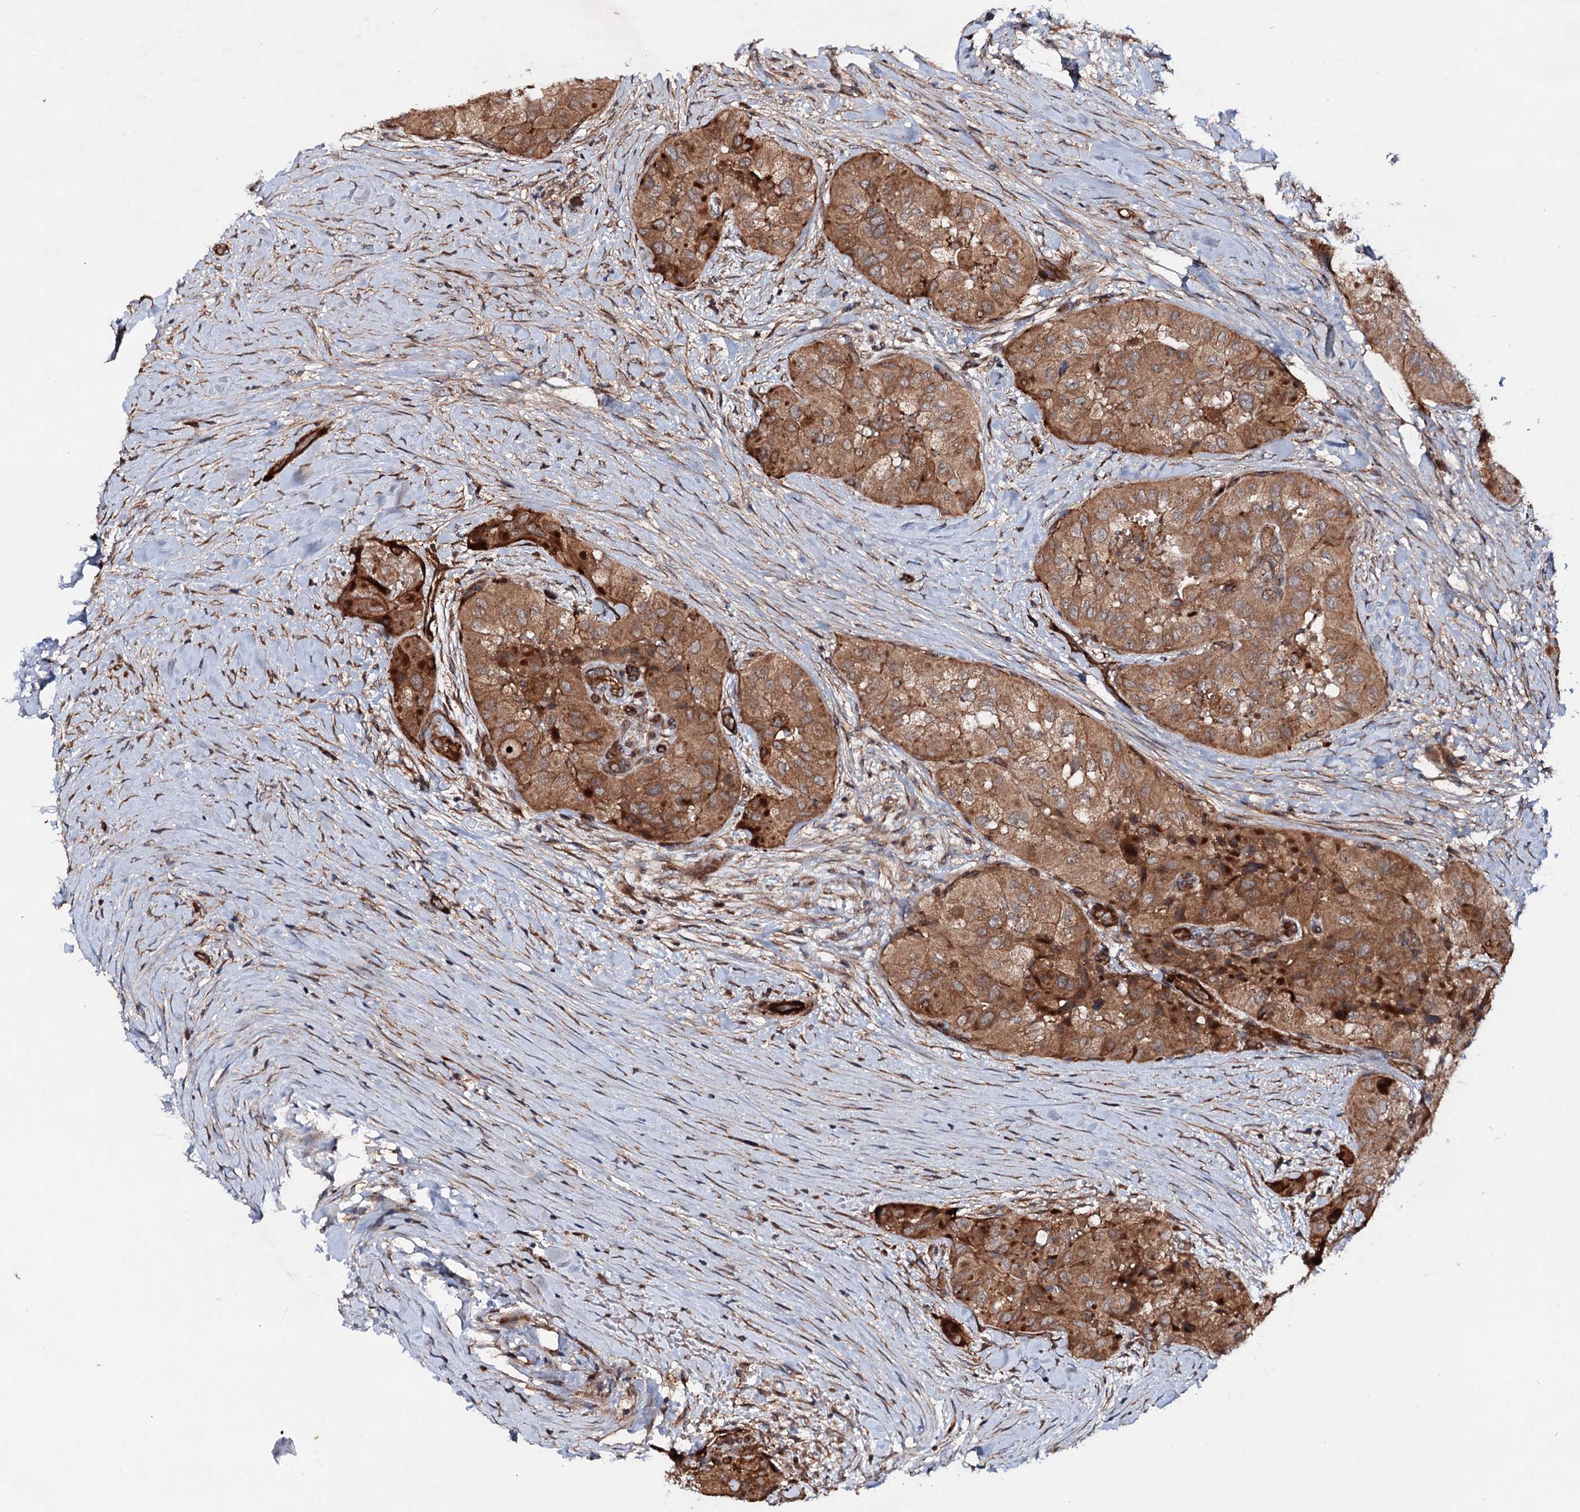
{"staining": {"intensity": "moderate", "quantity": ">75%", "location": "cytoplasmic/membranous"}, "tissue": "thyroid cancer", "cell_type": "Tumor cells", "image_type": "cancer", "snomed": [{"axis": "morphology", "description": "Papillary adenocarcinoma, NOS"}, {"axis": "topography", "description": "Thyroid gland"}], "caption": "Protein staining of papillary adenocarcinoma (thyroid) tissue exhibits moderate cytoplasmic/membranous positivity in about >75% of tumor cells.", "gene": "ADGRG4", "patient": {"sex": "female", "age": 59}}